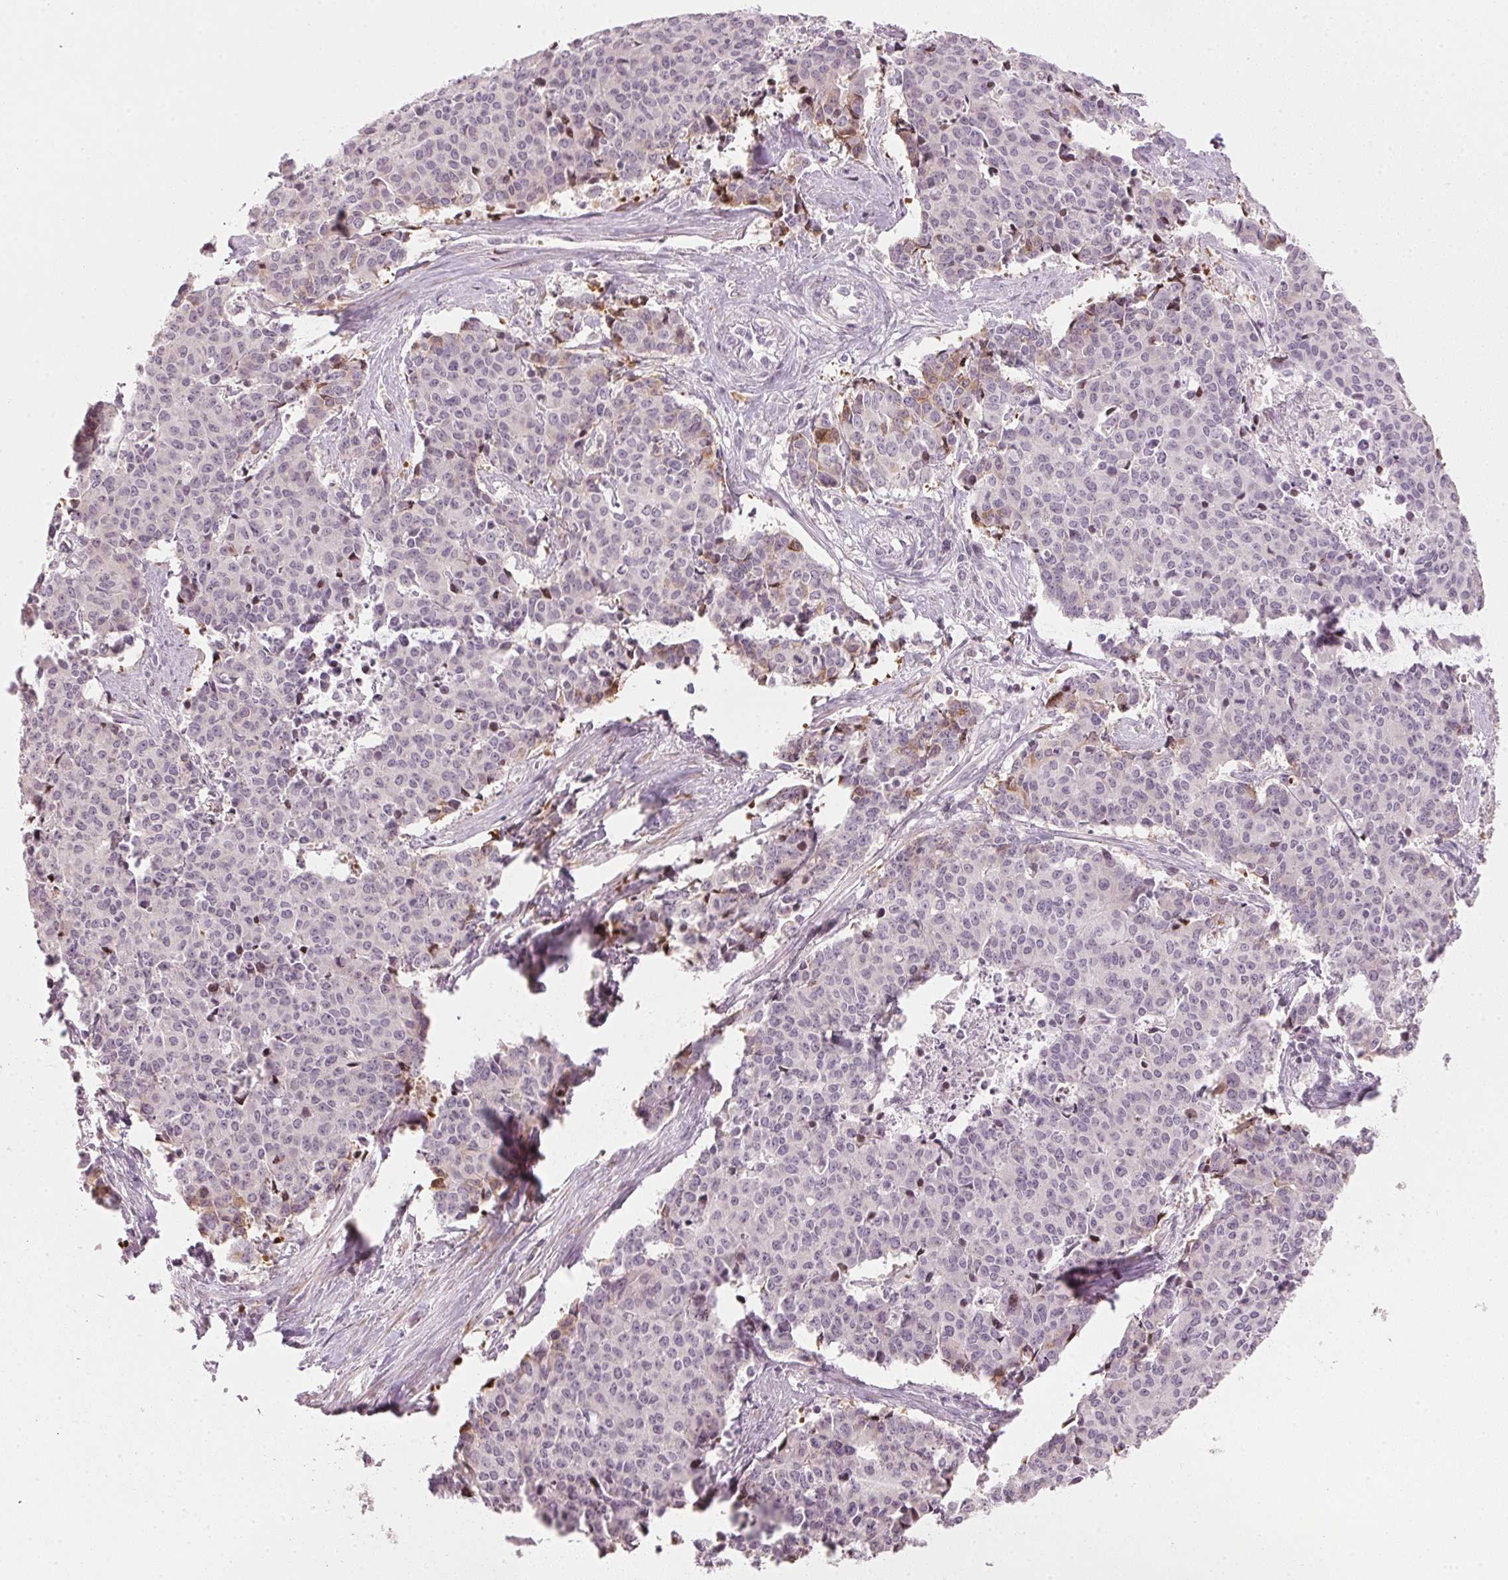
{"staining": {"intensity": "negative", "quantity": "none", "location": "none"}, "tissue": "cervical cancer", "cell_type": "Tumor cells", "image_type": "cancer", "snomed": [{"axis": "morphology", "description": "Squamous cell carcinoma, NOS"}, {"axis": "topography", "description": "Cervix"}], "caption": "Image shows no significant protein positivity in tumor cells of cervical cancer (squamous cell carcinoma). (Stains: DAB immunohistochemistry with hematoxylin counter stain, Microscopy: brightfield microscopy at high magnification).", "gene": "SFRP4", "patient": {"sex": "female", "age": 28}}